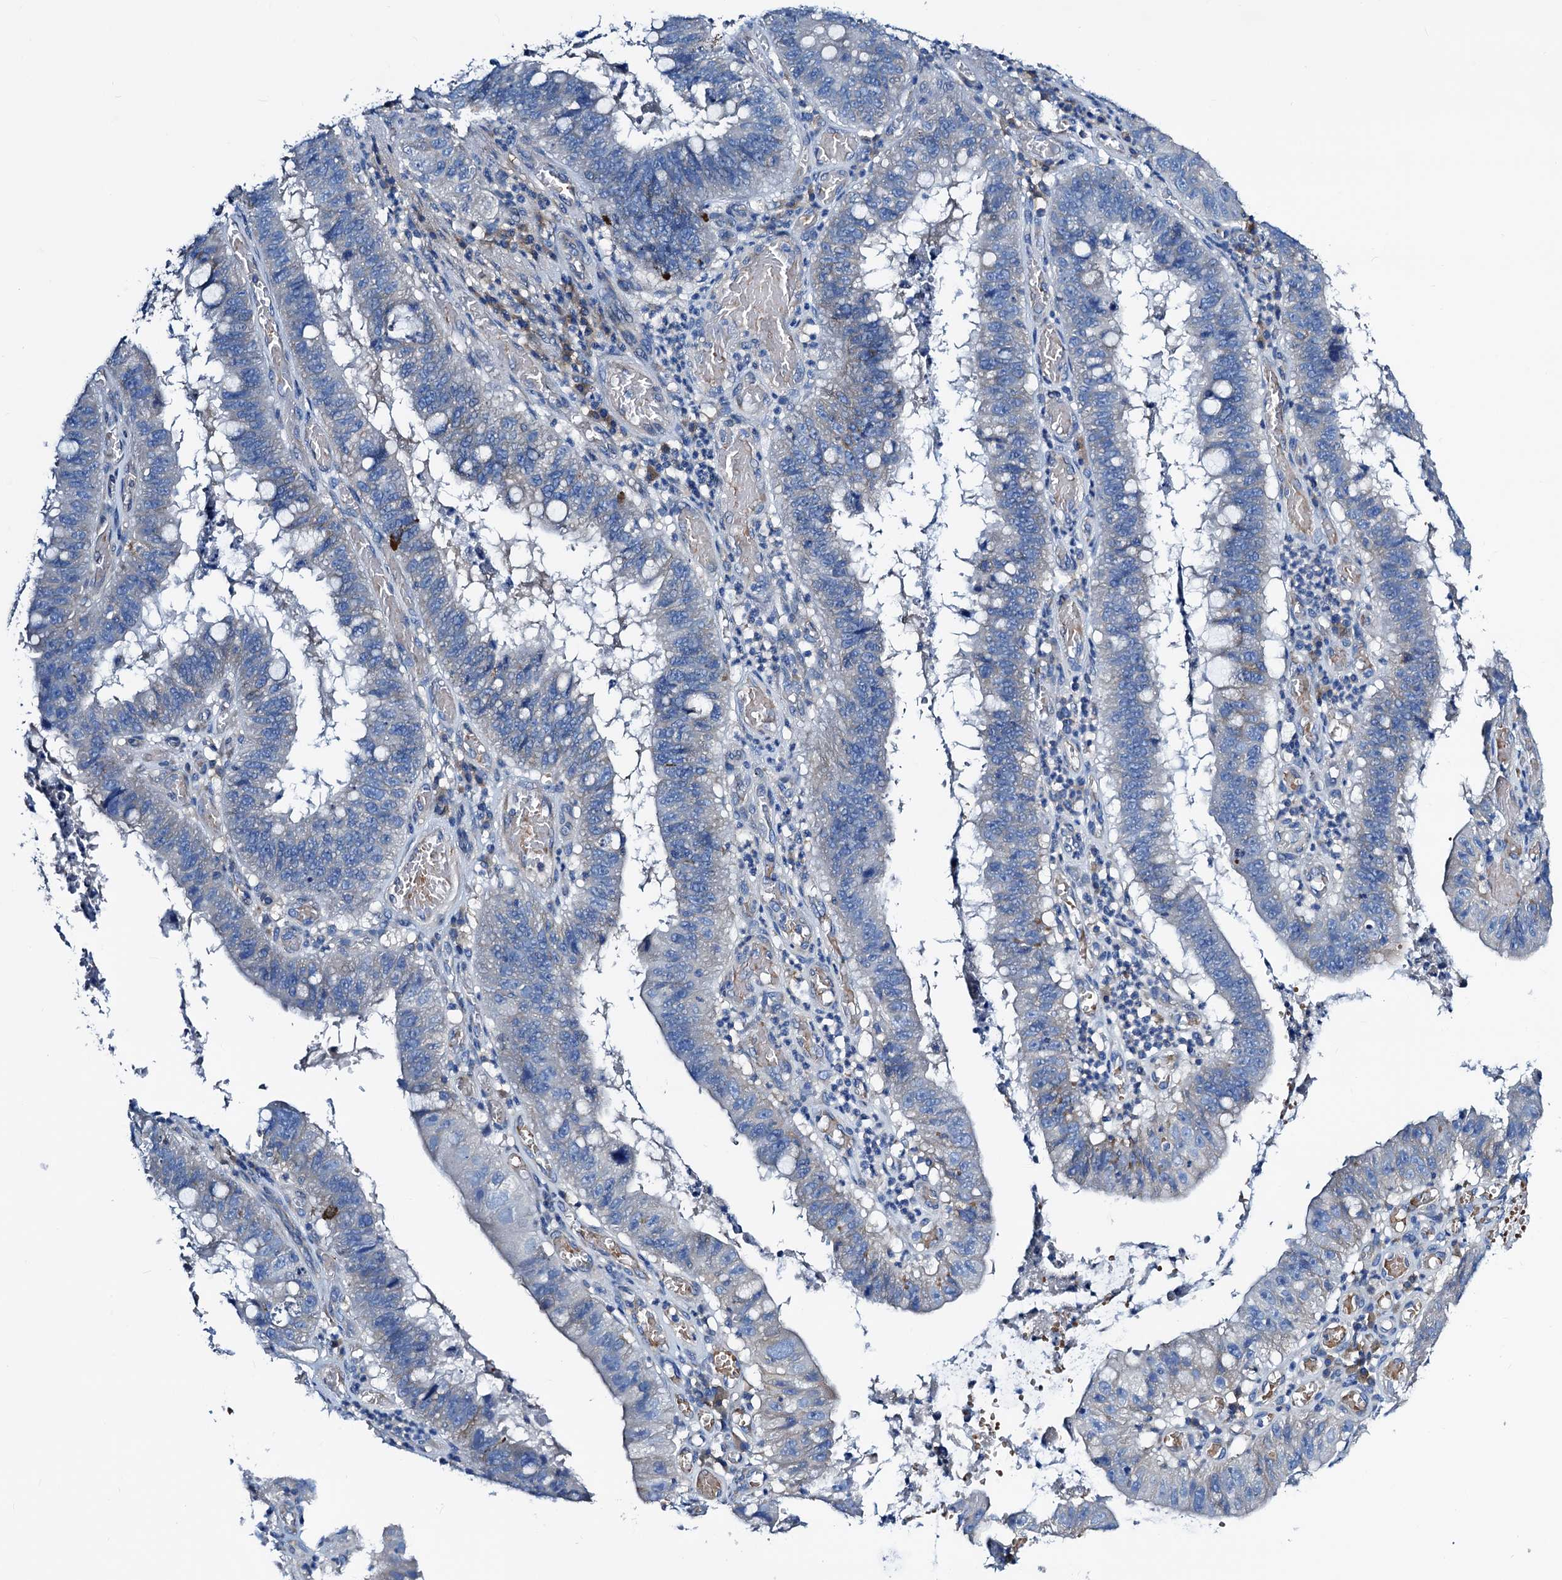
{"staining": {"intensity": "negative", "quantity": "none", "location": "none"}, "tissue": "stomach cancer", "cell_type": "Tumor cells", "image_type": "cancer", "snomed": [{"axis": "morphology", "description": "Adenocarcinoma, NOS"}, {"axis": "topography", "description": "Stomach"}], "caption": "Immunohistochemistry (IHC) image of adenocarcinoma (stomach) stained for a protein (brown), which shows no expression in tumor cells.", "gene": "GCOM1", "patient": {"sex": "male", "age": 59}}